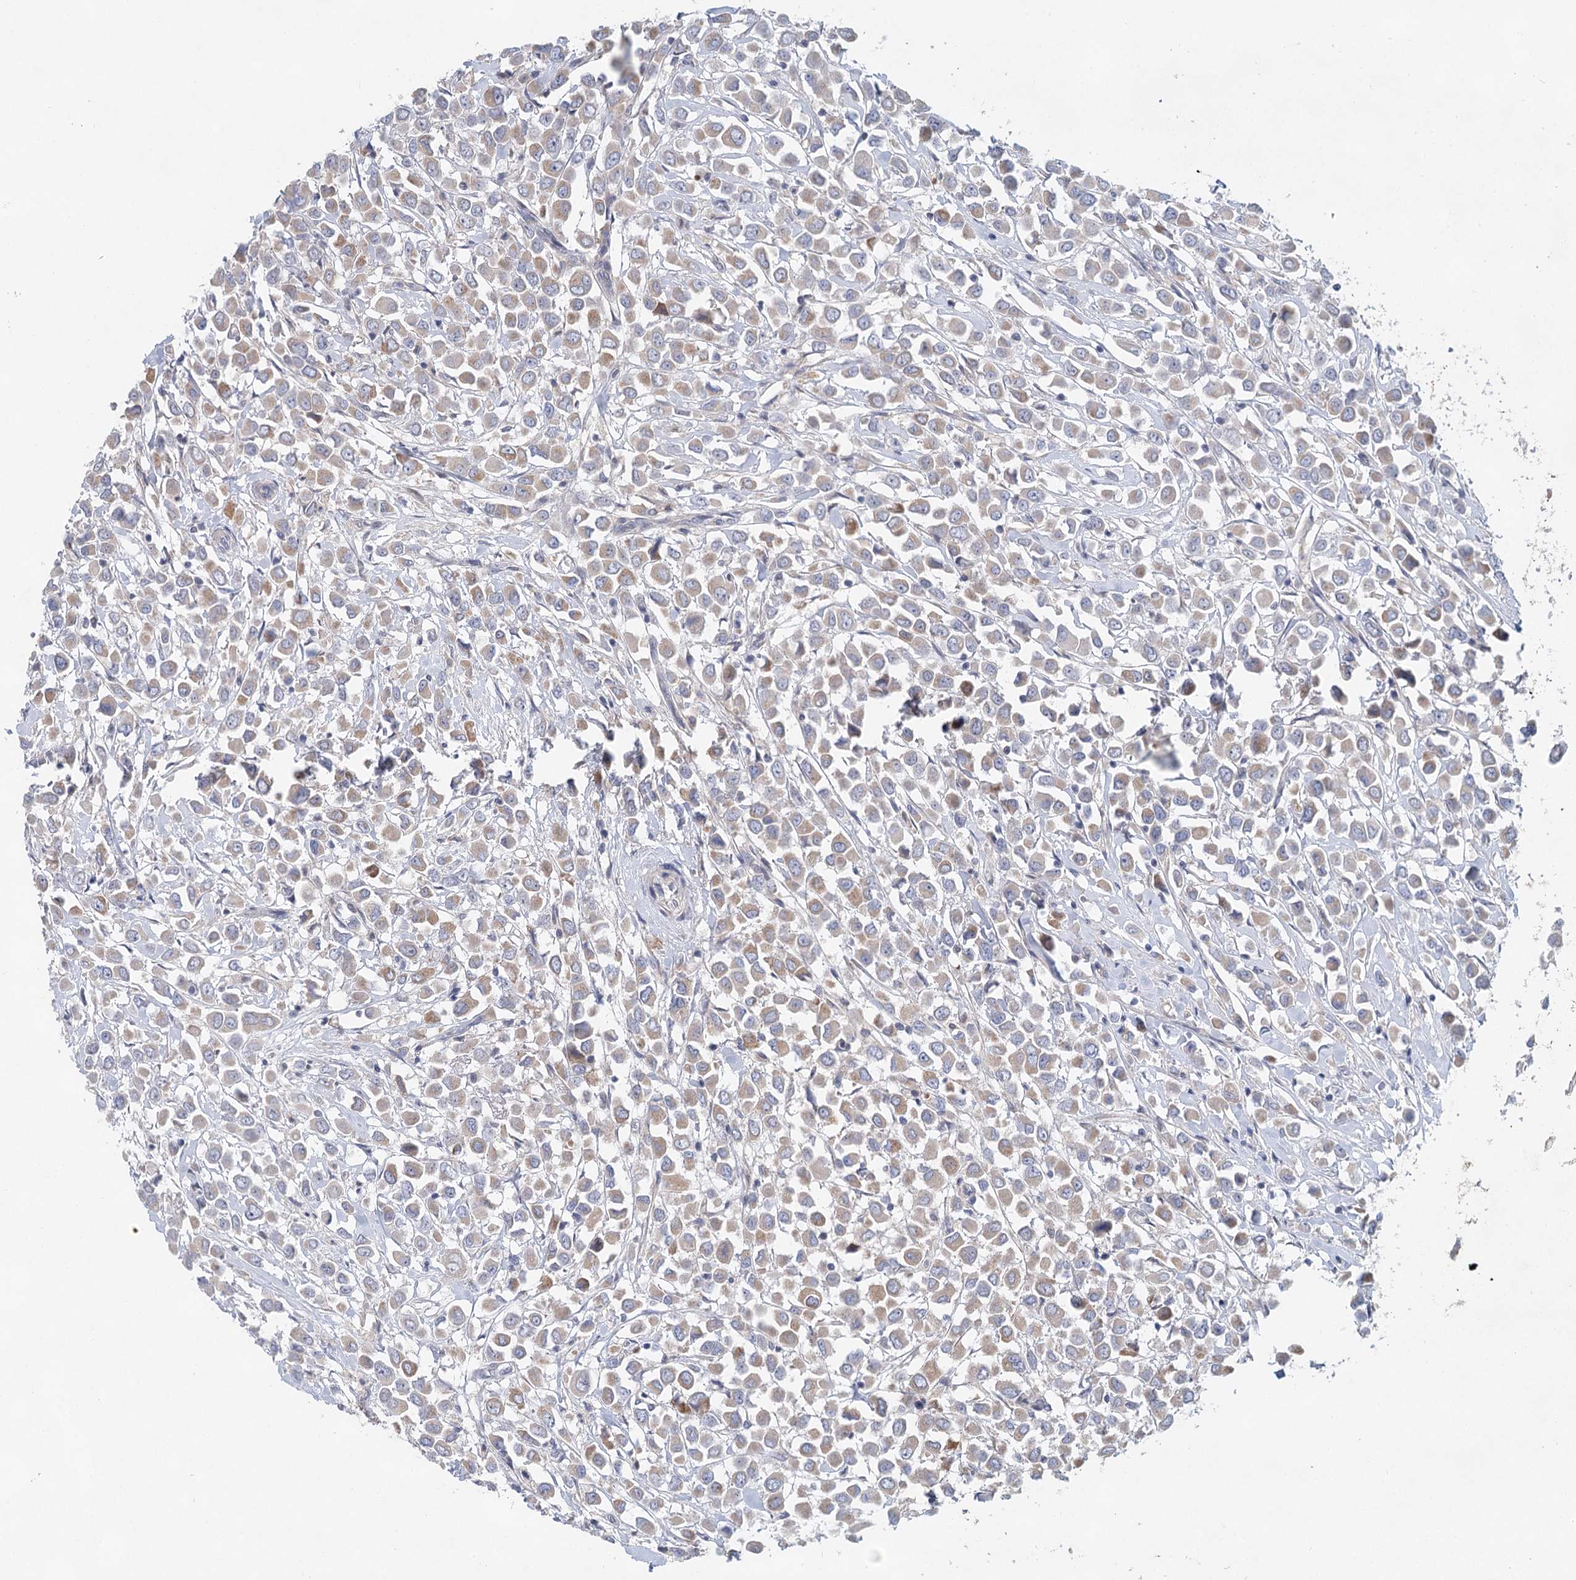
{"staining": {"intensity": "weak", "quantity": ">75%", "location": "cytoplasmic/membranous"}, "tissue": "breast cancer", "cell_type": "Tumor cells", "image_type": "cancer", "snomed": [{"axis": "morphology", "description": "Duct carcinoma"}, {"axis": "topography", "description": "Breast"}], "caption": "IHC staining of breast infiltrating ductal carcinoma, which reveals low levels of weak cytoplasmic/membranous staining in approximately >75% of tumor cells indicating weak cytoplasmic/membranous protein staining. The staining was performed using DAB (3,3'-diaminobenzidine) (brown) for protein detection and nuclei were counterstained in hematoxylin (blue).", "gene": "BLTP1", "patient": {"sex": "female", "age": 61}}